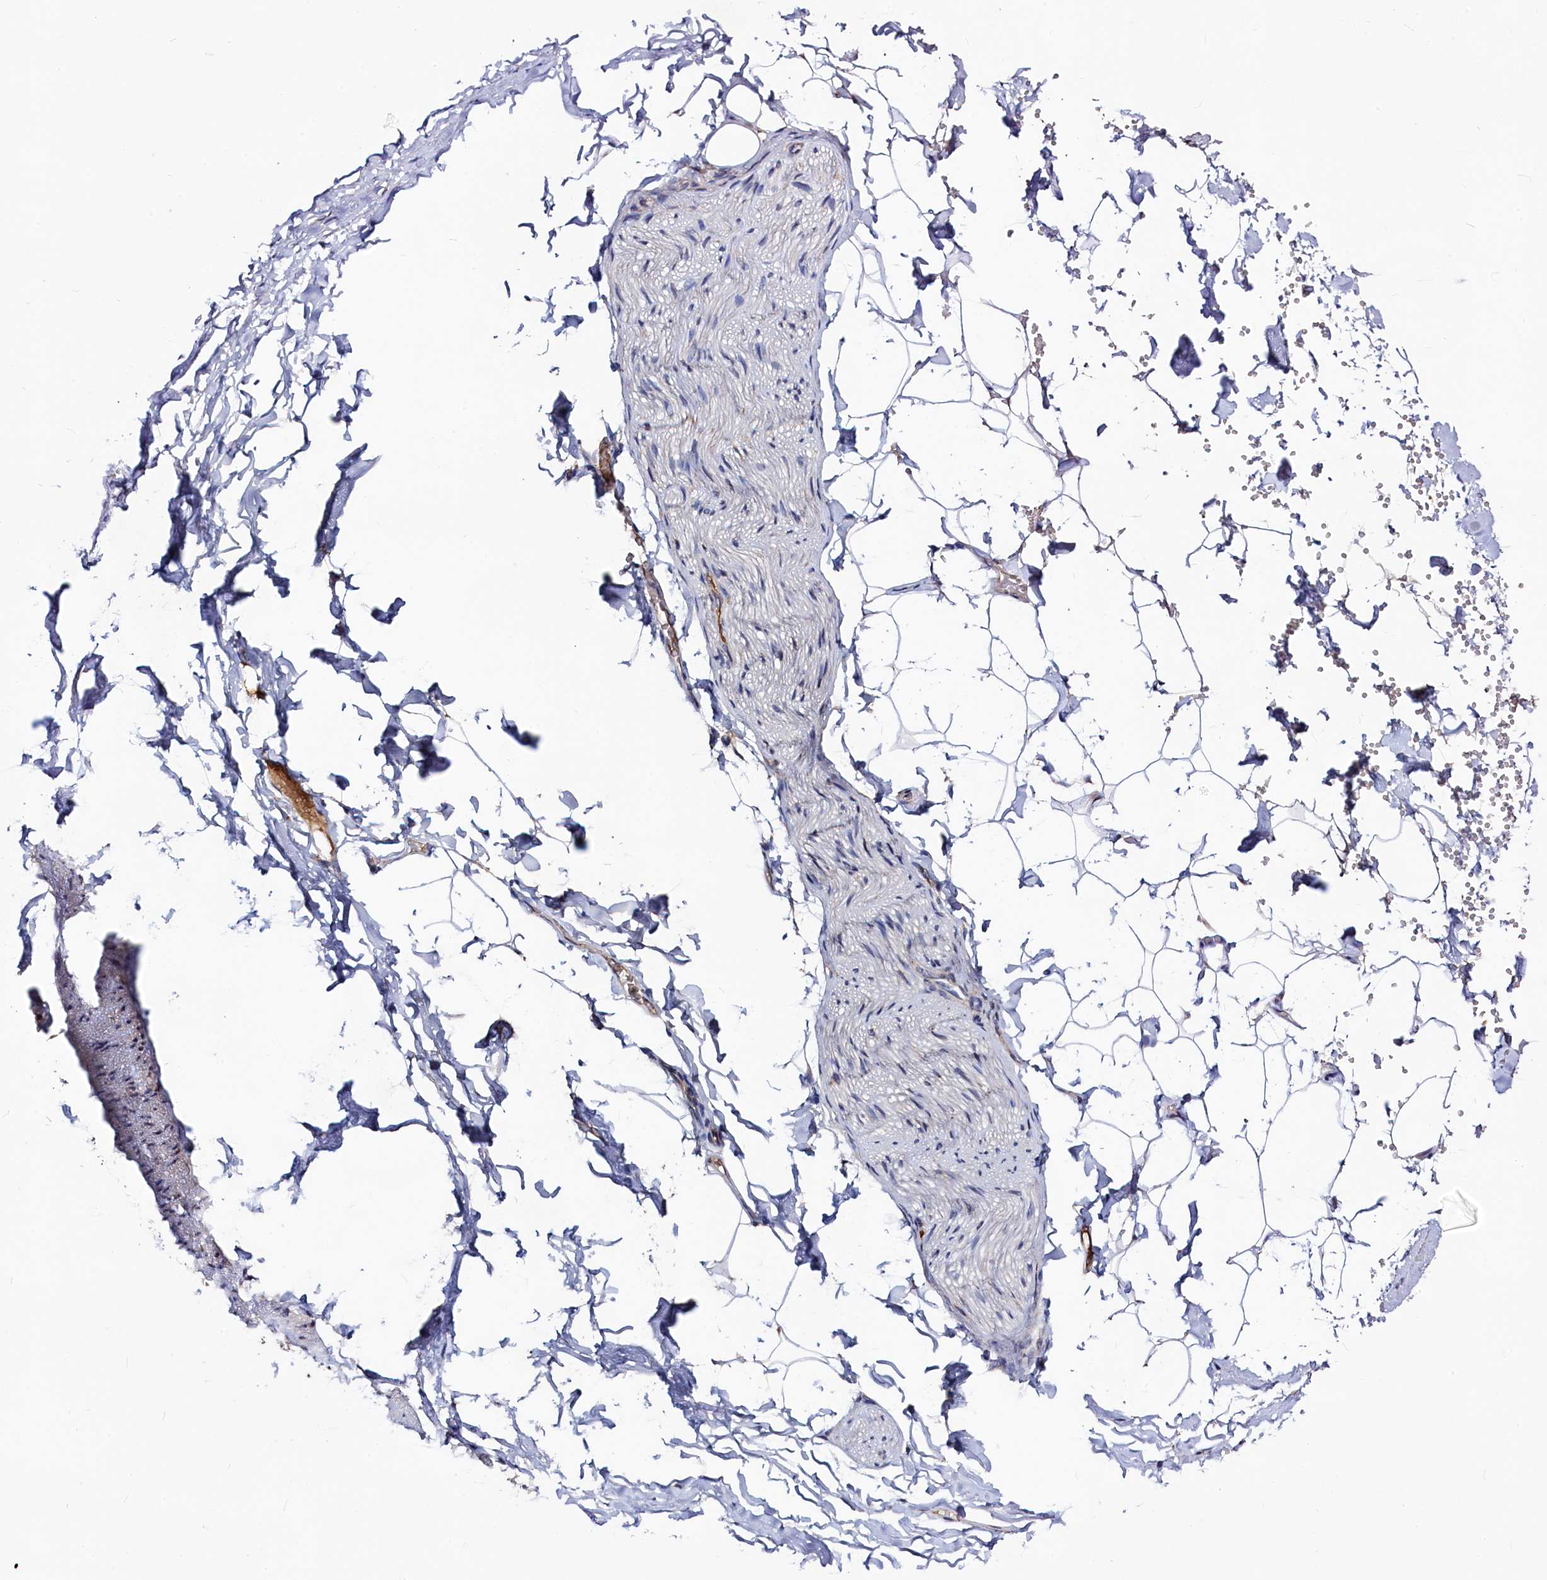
{"staining": {"intensity": "weak", "quantity": ">75%", "location": "cytoplasmic/membranous"}, "tissue": "adipose tissue", "cell_type": "Adipocytes", "image_type": "normal", "snomed": [{"axis": "morphology", "description": "Normal tissue, NOS"}, {"axis": "topography", "description": "Gallbladder"}, {"axis": "topography", "description": "Peripheral nerve tissue"}], "caption": "The histopathology image exhibits a brown stain indicating the presence of a protein in the cytoplasmic/membranous of adipocytes in adipose tissue.", "gene": "SEC24C", "patient": {"sex": "male", "age": 38}}